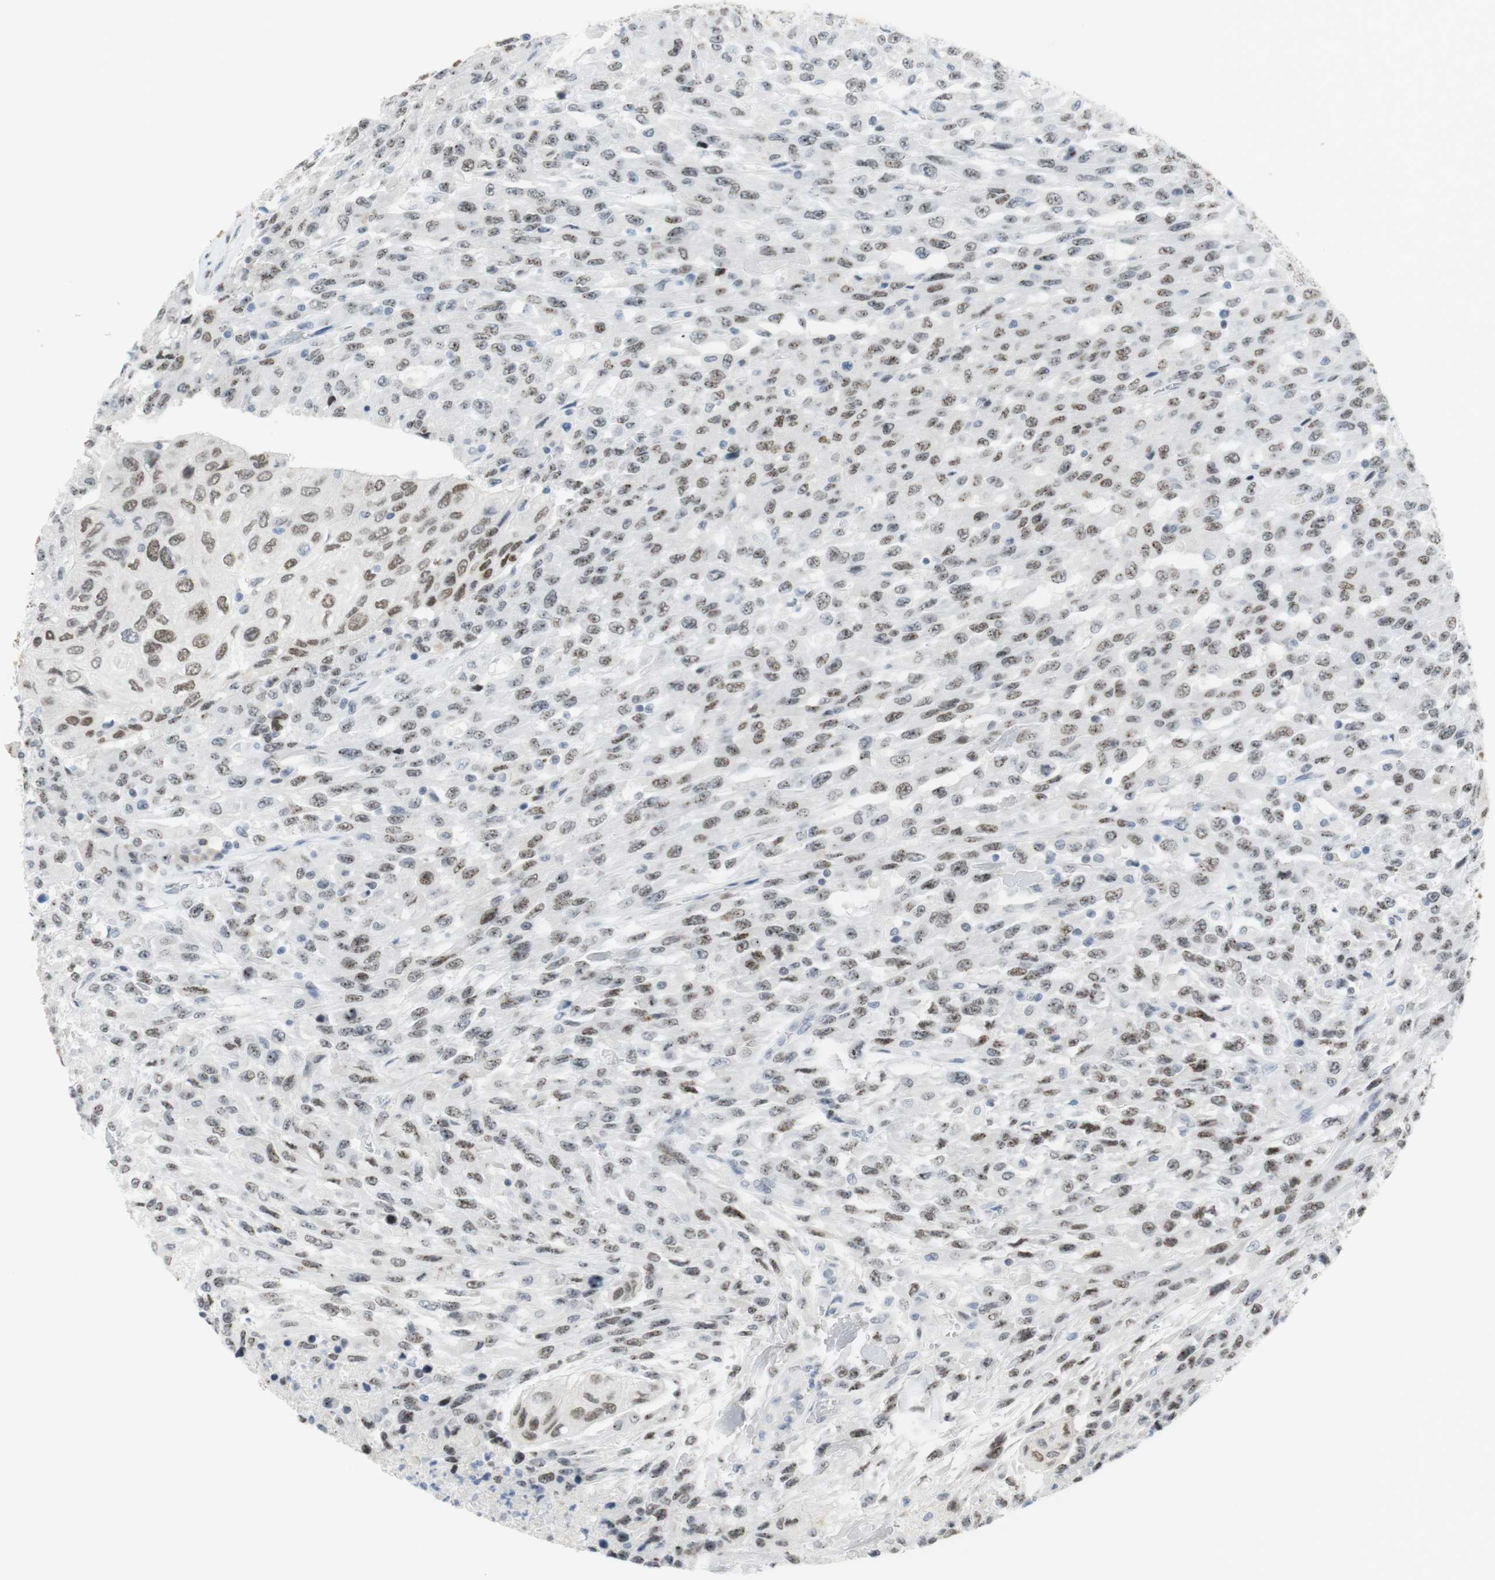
{"staining": {"intensity": "moderate", "quantity": ">75%", "location": "nuclear"}, "tissue": "urothelial cancer", "cell_type": "Tumor cells", "image_type": "cancer", "snomed": [{"axis": "morphology", "description": "Urothelial carcinoma, High grade"}, {"axis": "topography", "description": "Urinary bladder"}], "caption": "Protein staining reveals moderate nuclear expression in about >75% of tumor cells in urothelial cancer. The staining was performed using DAB, with brown indicating positive protein expression. Nuclei are stained blue with hematoxylin.", "gene": "BMI1", "patient": {"sex": "male", "age": 66}}